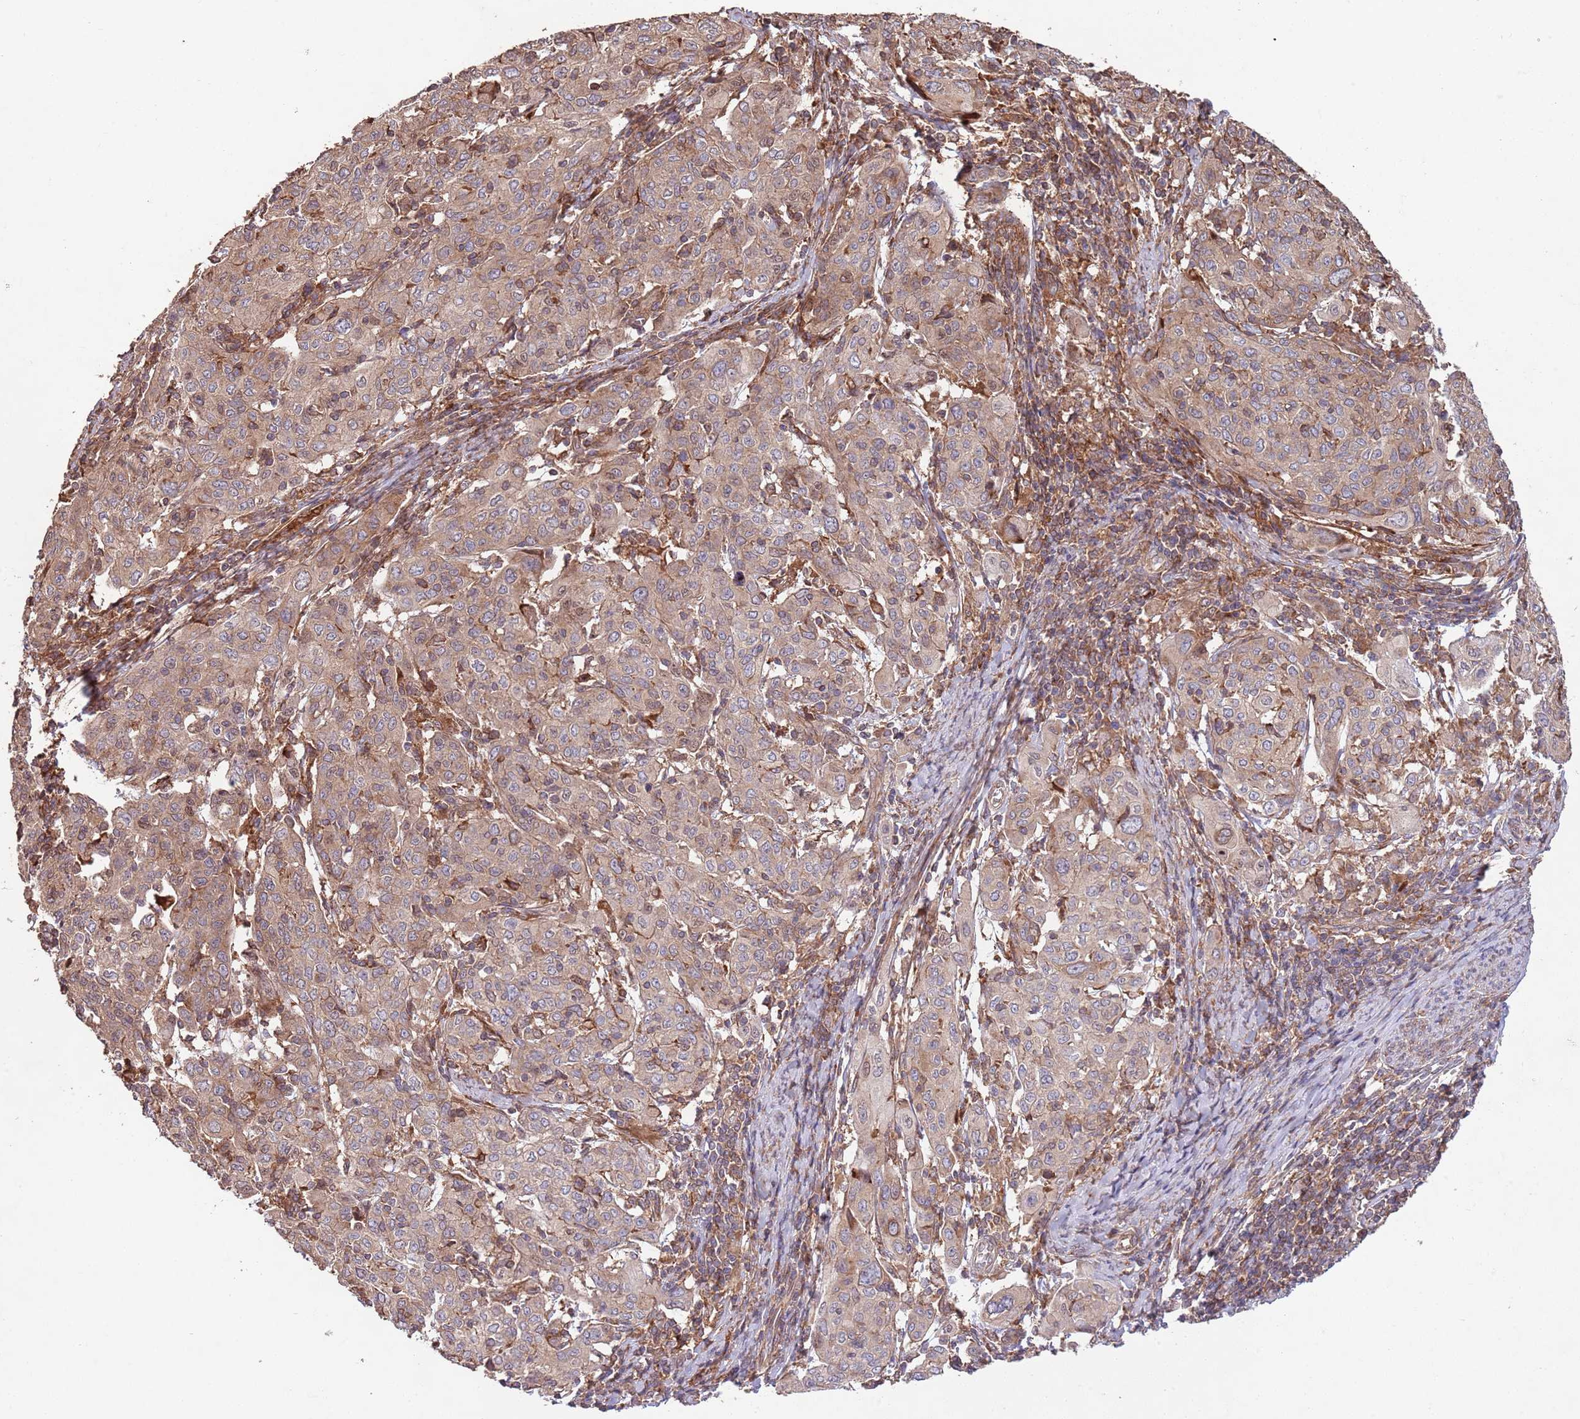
{"staining": {"intensity": "weak", "quantity": "25%-75%", "location": "cytoplasmic/membranous"}, "tissue": "cervical cancer", "cell_type": "Tumor cells", "image_type": "cancer", "snomed": [{"axis": "morphology", "description": "Squamous cell carcinoma, NOS"}, {"axis": "topography", "description": "Cervix"}], "caption": "Protein analysis of cervical squamous cell carcinoma tissue reveals weak cytoplasmic/membranous staining in approximately 25%-75% of tumor cells.", "gene": "RNF19B", "patient": {"sex": "female", "age": 67}}